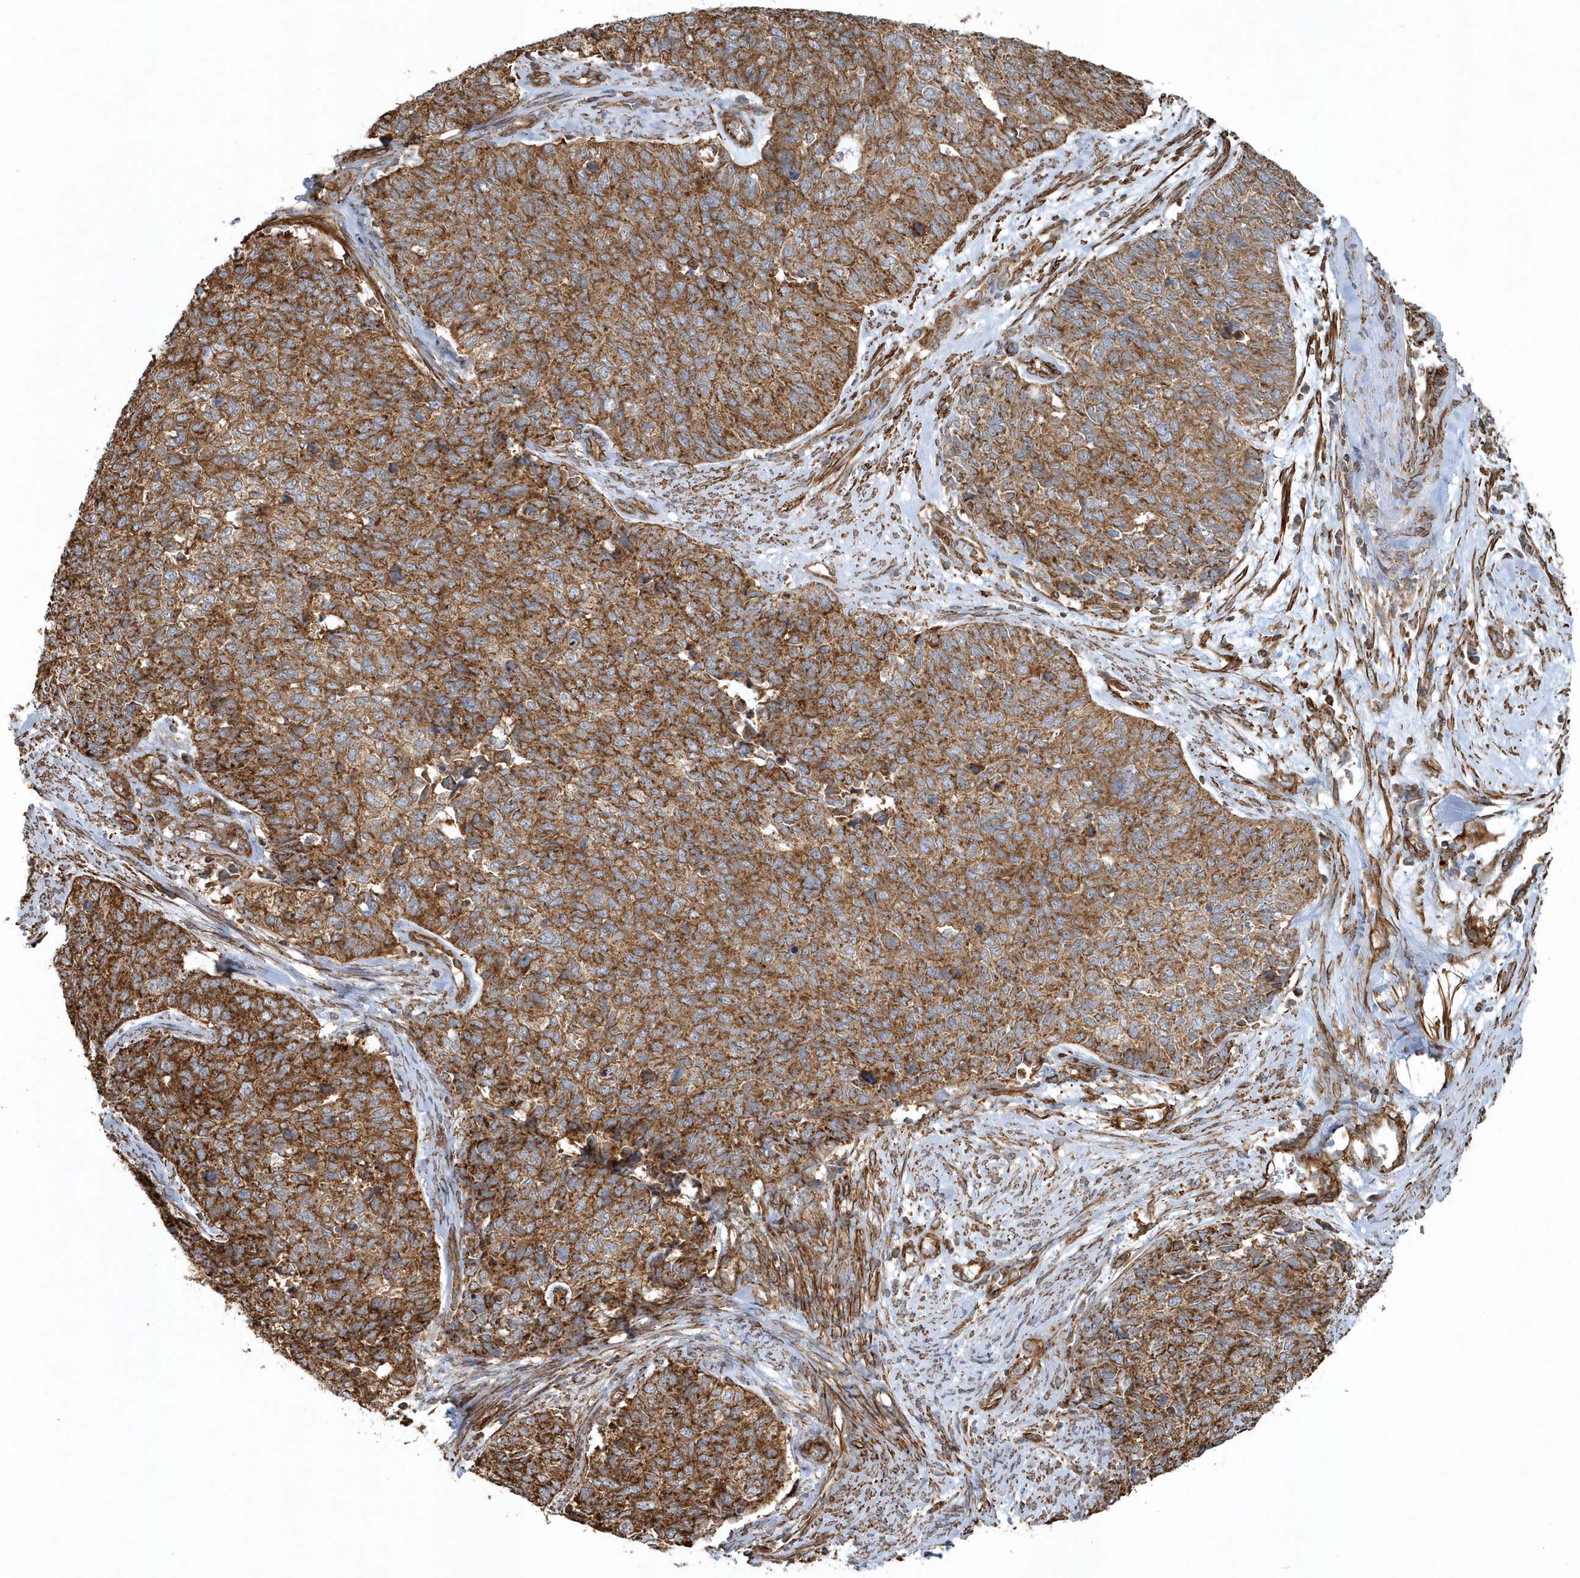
{"staining": {"intensity": "strong", "quantity": ">75%", "location": "cytoplasmic/membranous"}, "tissue": "cervical cancer", "cell_type": "Tumor cells", "image_type": "cancer", "snomed": [{"axis": "morphology", "description": "Squamous cell carcinoma, NOS"}, {"axis": "topography", "description": "Cervix"}], "caption": "The micrograph exhibits a brown stain indicating the presence of a protein in the cytoplasmic/membranous of tumor cells in squamous cell carcinoma (cervical).", "gene": "MMUT", "patient": {"sex": "female", "age": 63}}